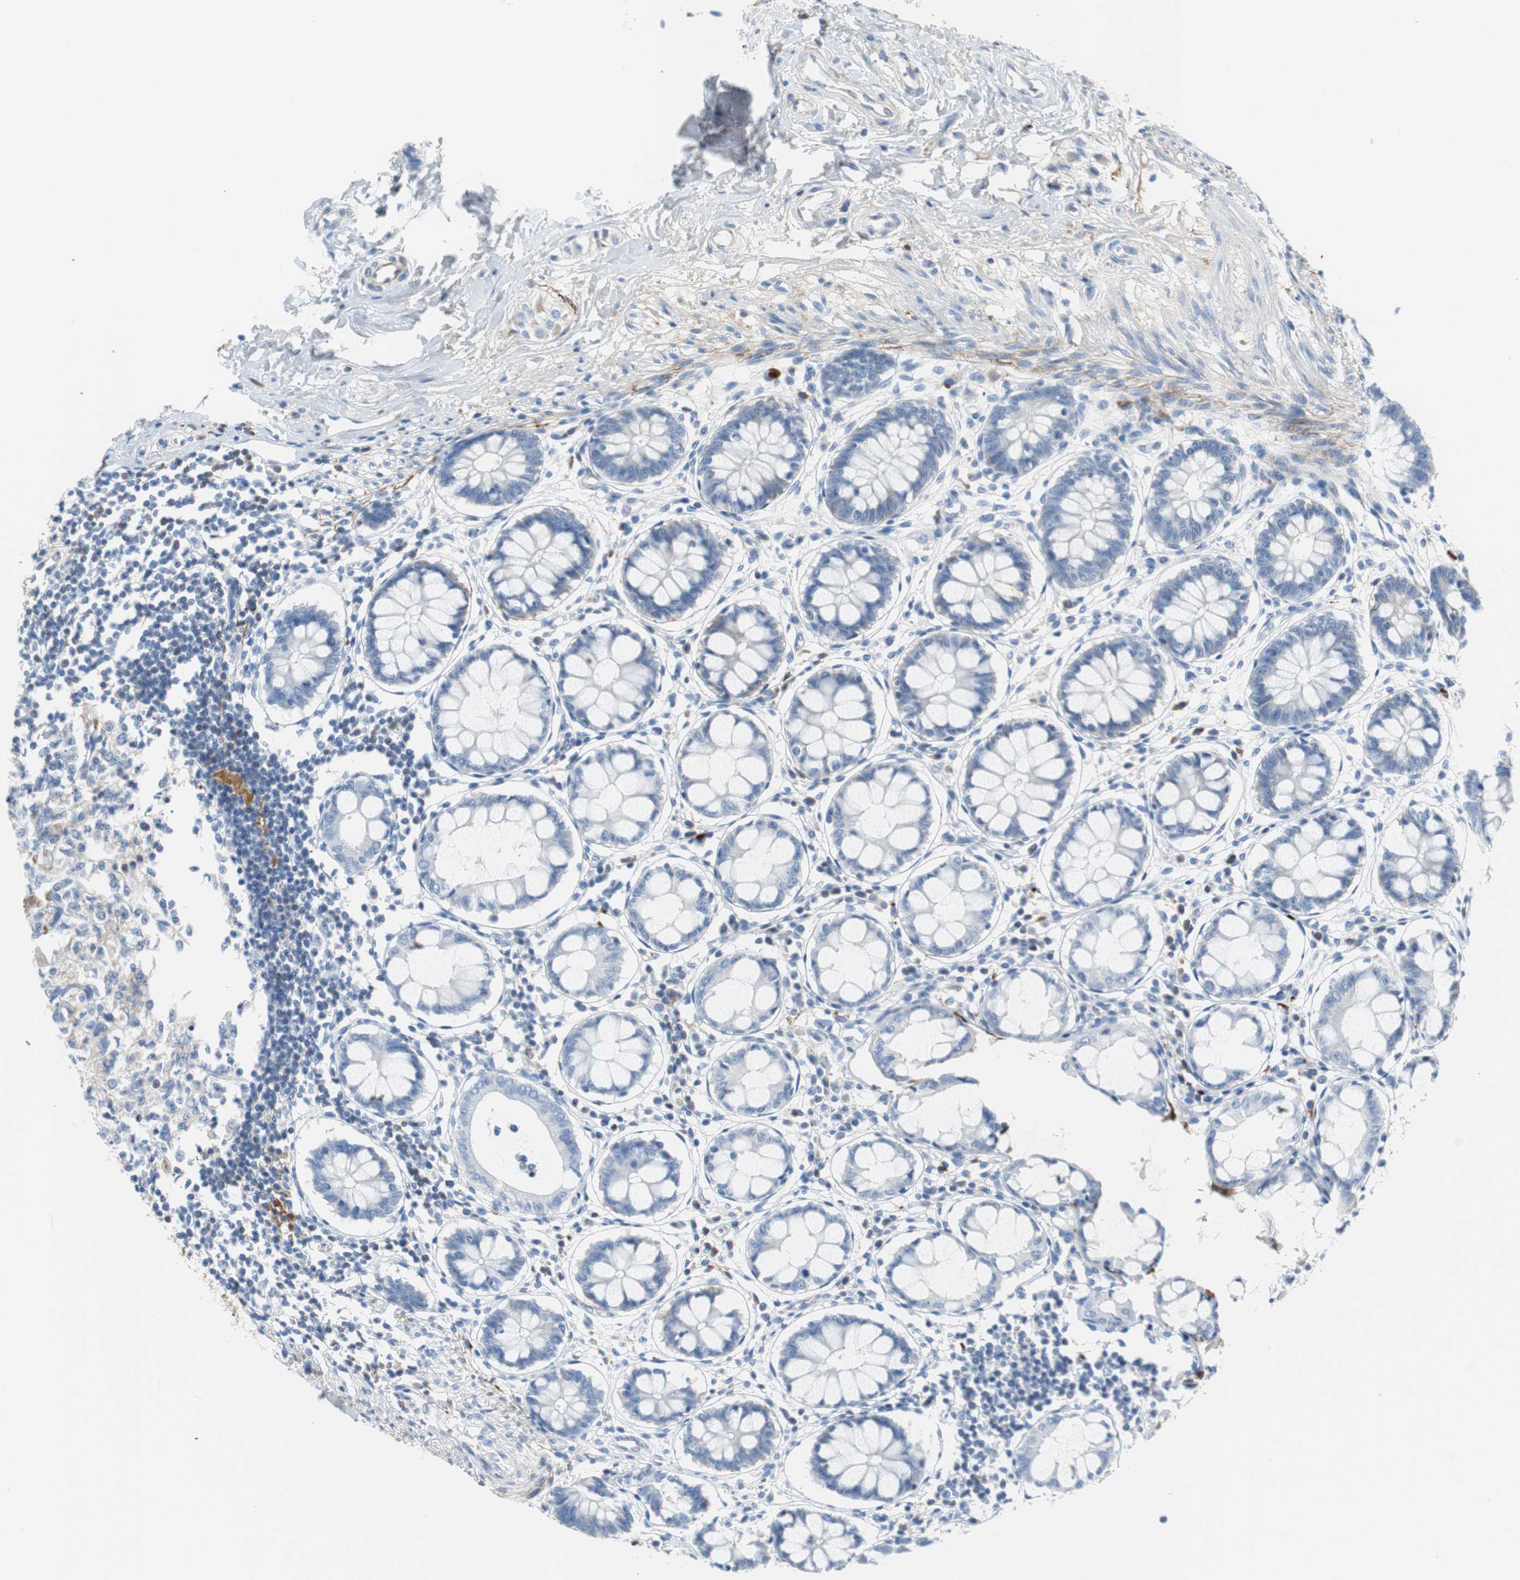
{"staining": {"intensity": "moderate", "quantity": "<25%", "location": "cytoplasmic/membranous"}, "tissue": "colon", "cell_type": "Endothelial cells", "image_type": "normal", "snomed": [{"axis": "morphology", "description": "Normal tissue, NOS"}, {"axis": "morphology", "description": "Adenocarcinoma, NOS"}, {"axis": "topography", "description": "Colon"}, {"axis": "topography", "description": "Peripheral nerve tissue"}], "caption": "Protein expression analysis of unremarkable colon displays moderate cytoplasmic/membranous staining in approximately <25% of endothelial cells.", "gene": "APCS", "patient": {"sex": "male", "age": 14}}